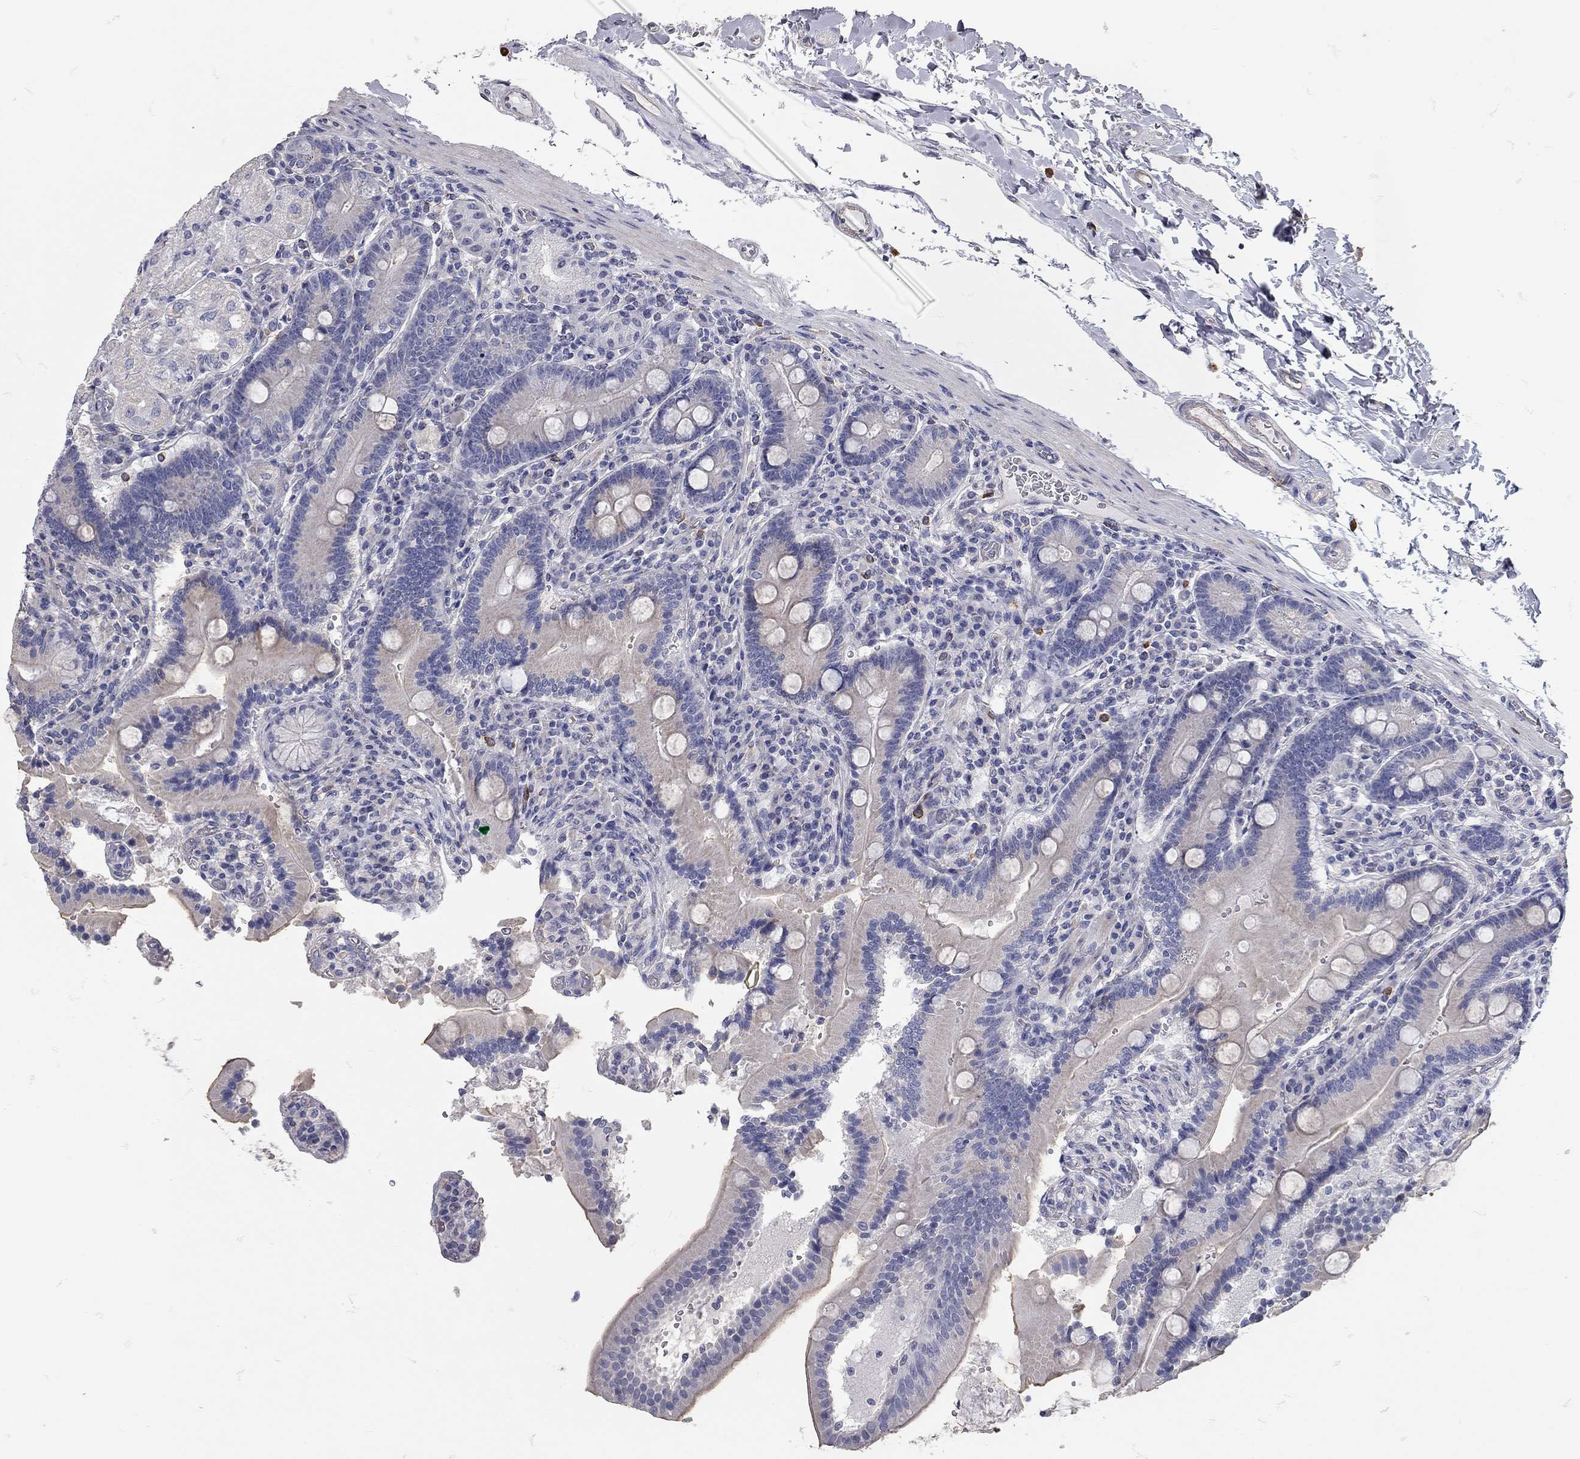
{"staining": {"intensity": "negative", "quantity": "none", "location": "none"}, "tissue": "duodenum", "cell_type": "Glandular cells", "image_type": "normal", "snomed": [{"axis": "morphology", "description": "Normal tissue, NOS"}, {"axis": "topography", "description": "Duodenum"}], "caption": "Immunohistochemical staining of benign human duodenum displays no significant positivity in glandular cells.", "gene": "C10orf90", "patient": {"sex": "female", "age": 62}}